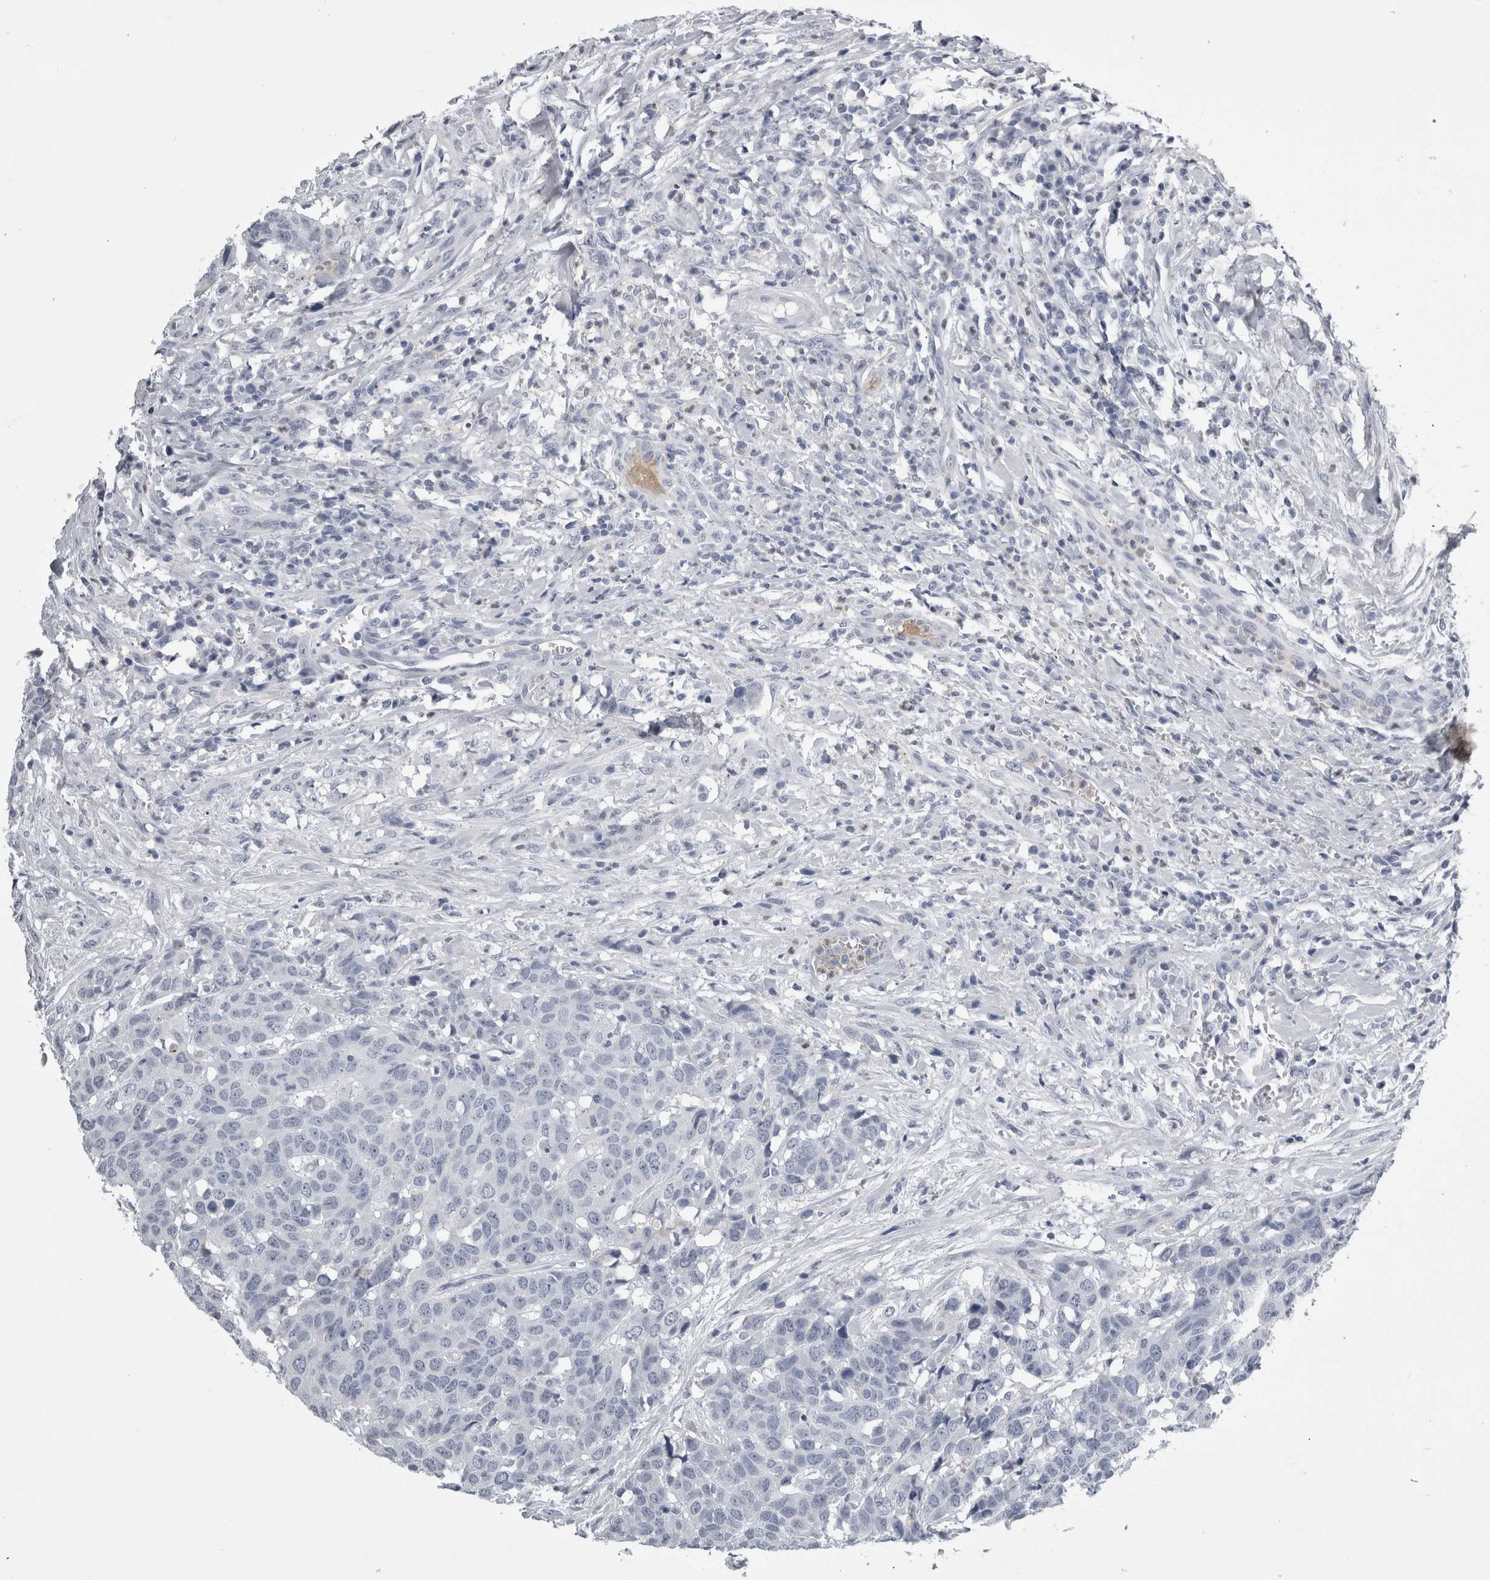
{"staining": {"intensity": "negative", "quantity": "none", "location": "none"}, "tissue": "head and neck cancer", "cell_type": "Tumor cells", "image_type": "cancer", "snomed": [{"axis": "morphology", "description": "Squamous cell carcinoma, NOS"}, {"axis": "topography", "description": "Head-Neck"}], "caption": "Tumor cells are negative for protein expression in human head and neck cancer (squamous cell carcinoma).", "gene": "ALDH8A1", "patient": {"sex": "male", "age": 66}}